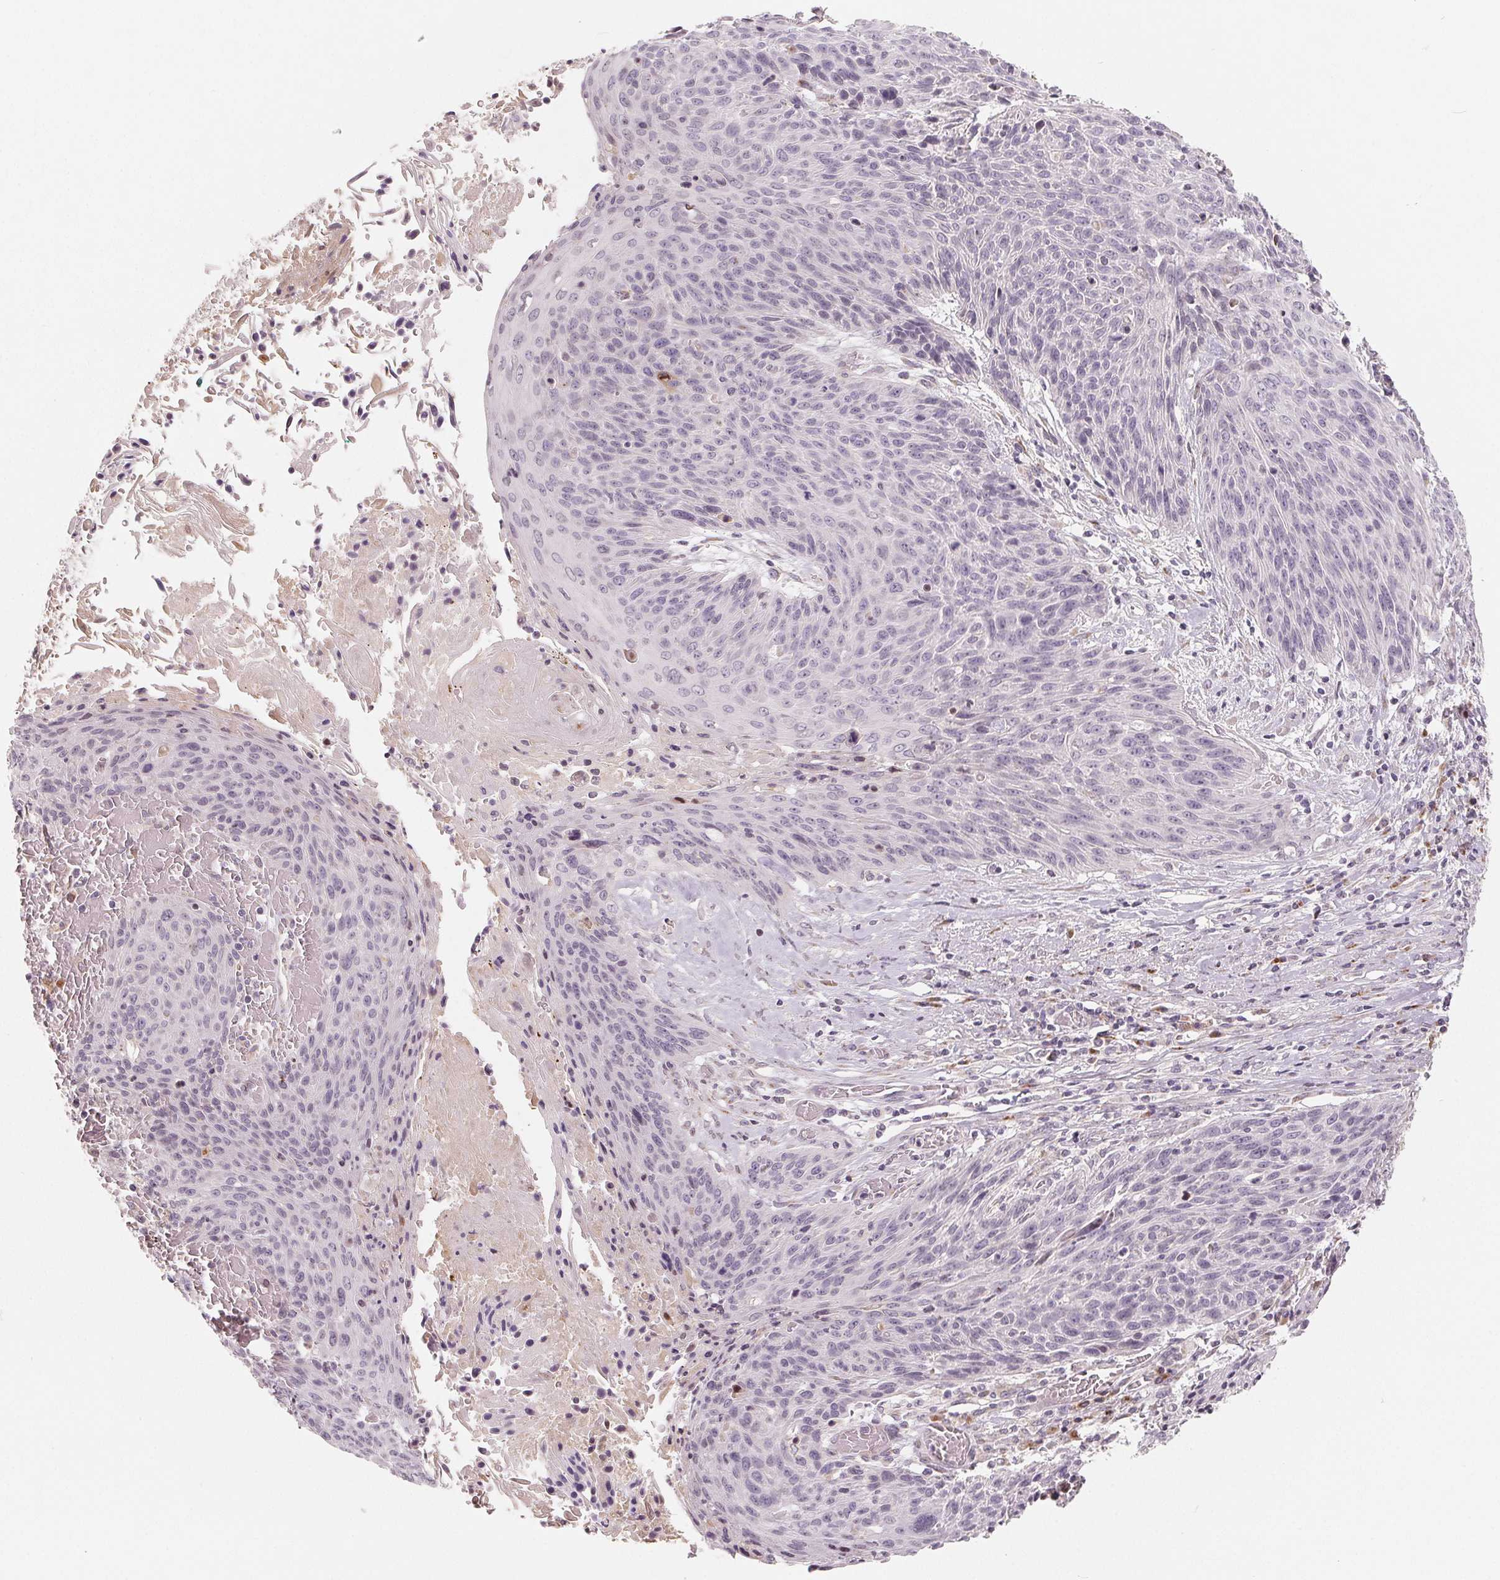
{"staining": {"intensity": "negative", "quantity": "none", "location": "none"}, "tissue": "cervical cancer", "cell_type": "Tumor cells", "image_type": "cancer", "snomed": [{"axis": "morphology", "description": "Squamous cell carcinoma, NOS"}, {"axis": "topography", "description": "Cervix"}], "caption": "Cervical cancer stained for a protein using IHC exhibits no staining tumor cells.", "gene": "TMSB15B", "patient": {"sex": "female", "age": 45}}